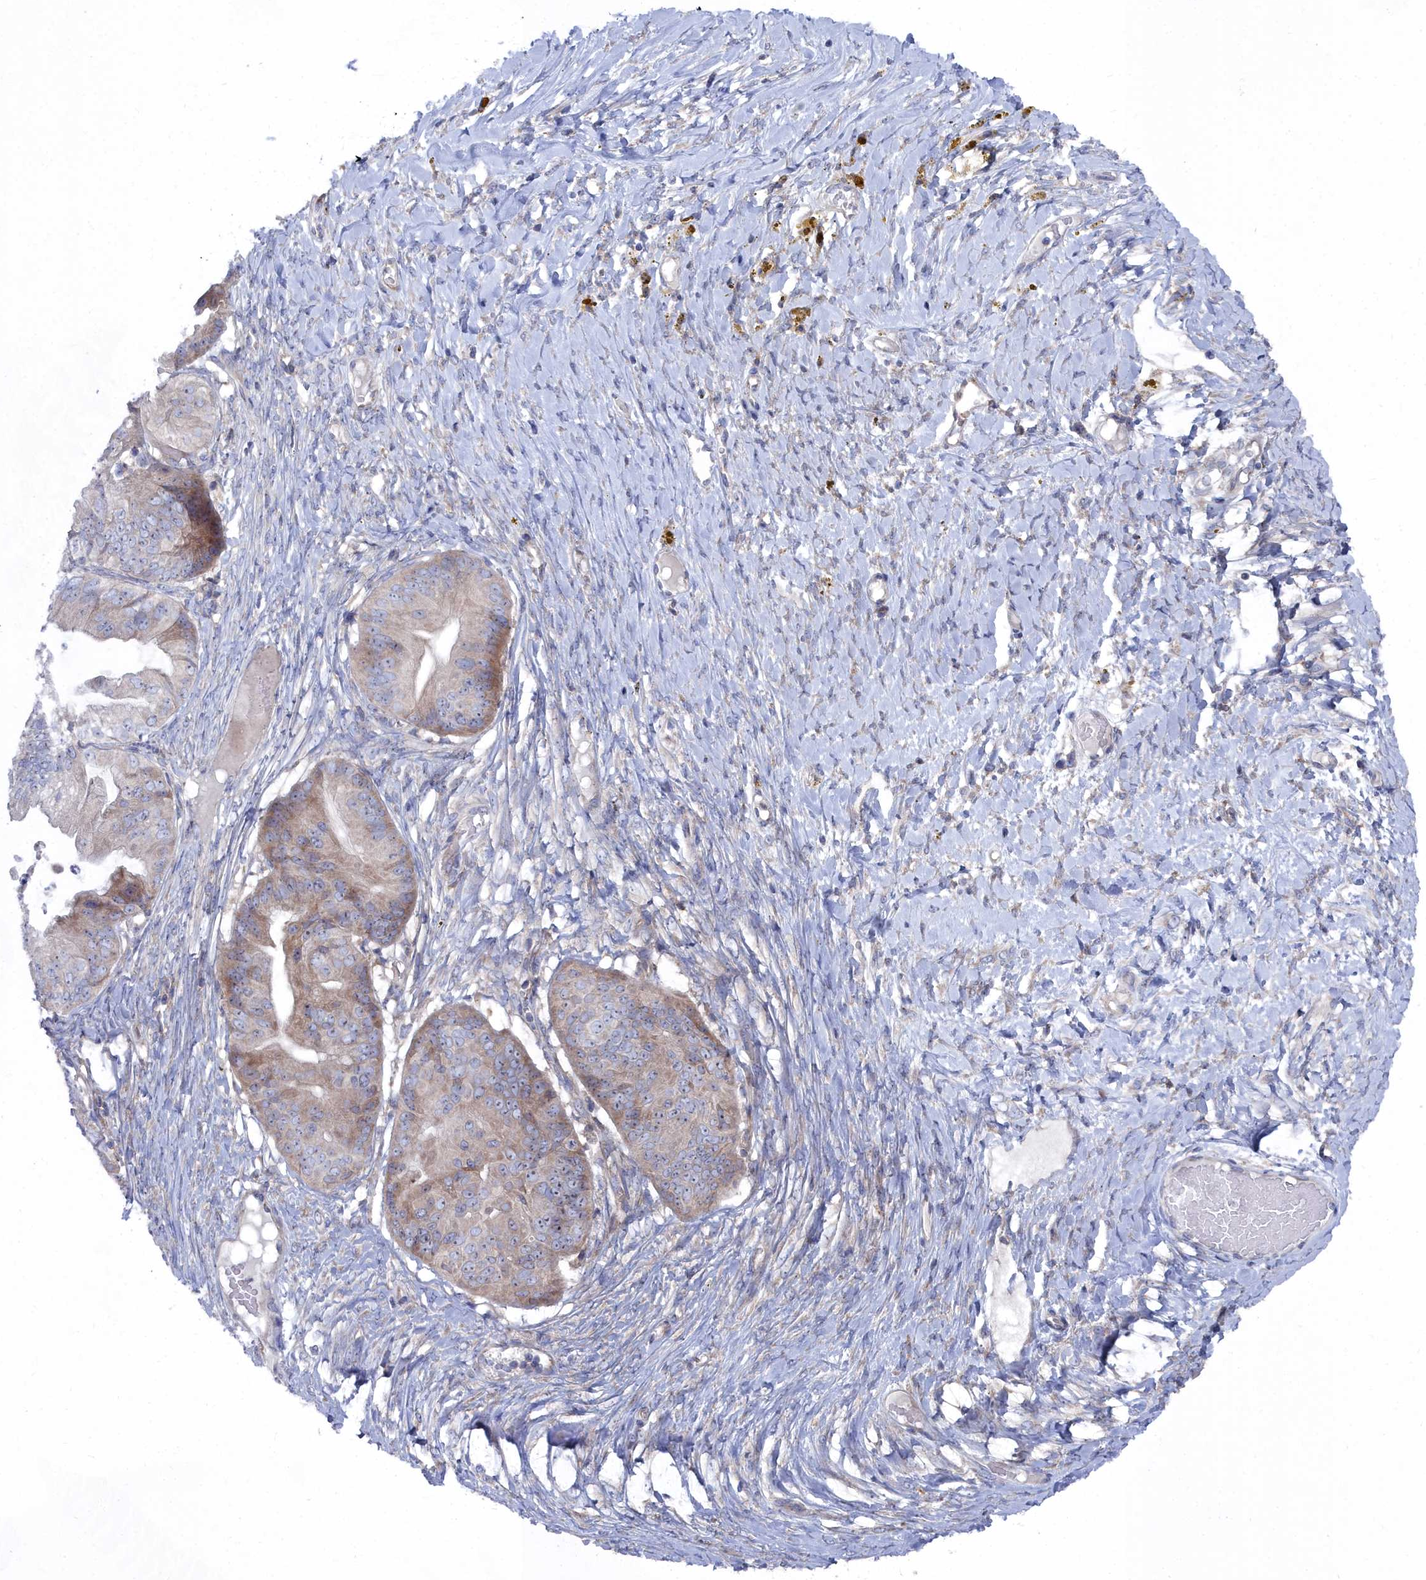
{"staining": {"intensity": "weak", "quantity": "25%-75%", "location": "cytoplasmic/membranous"}, "tissue": "ovarian cancer", "cell_type": "Tumor cells", "image_type": "cancer", "snomed": [{"axis": "morphology", "description": "Cystadenocarcinoma, mucinous, NOS"}, {"axis": "topography", "description": "Ovary"}], "caption": "DAB (3,3'-diaminobenzidine) immunohistochemical staining of human ovarian cancer reveals weak cytoplasmic/membranous protein expression in approximately 25%-75% of tumor cells. (DAB (3,3'-diaminobenzidine) IHC, brown staining for protein, blue staining for nuclei).", "gene": "CCDC149", "patient": {"sex": "female", "age": 61}}